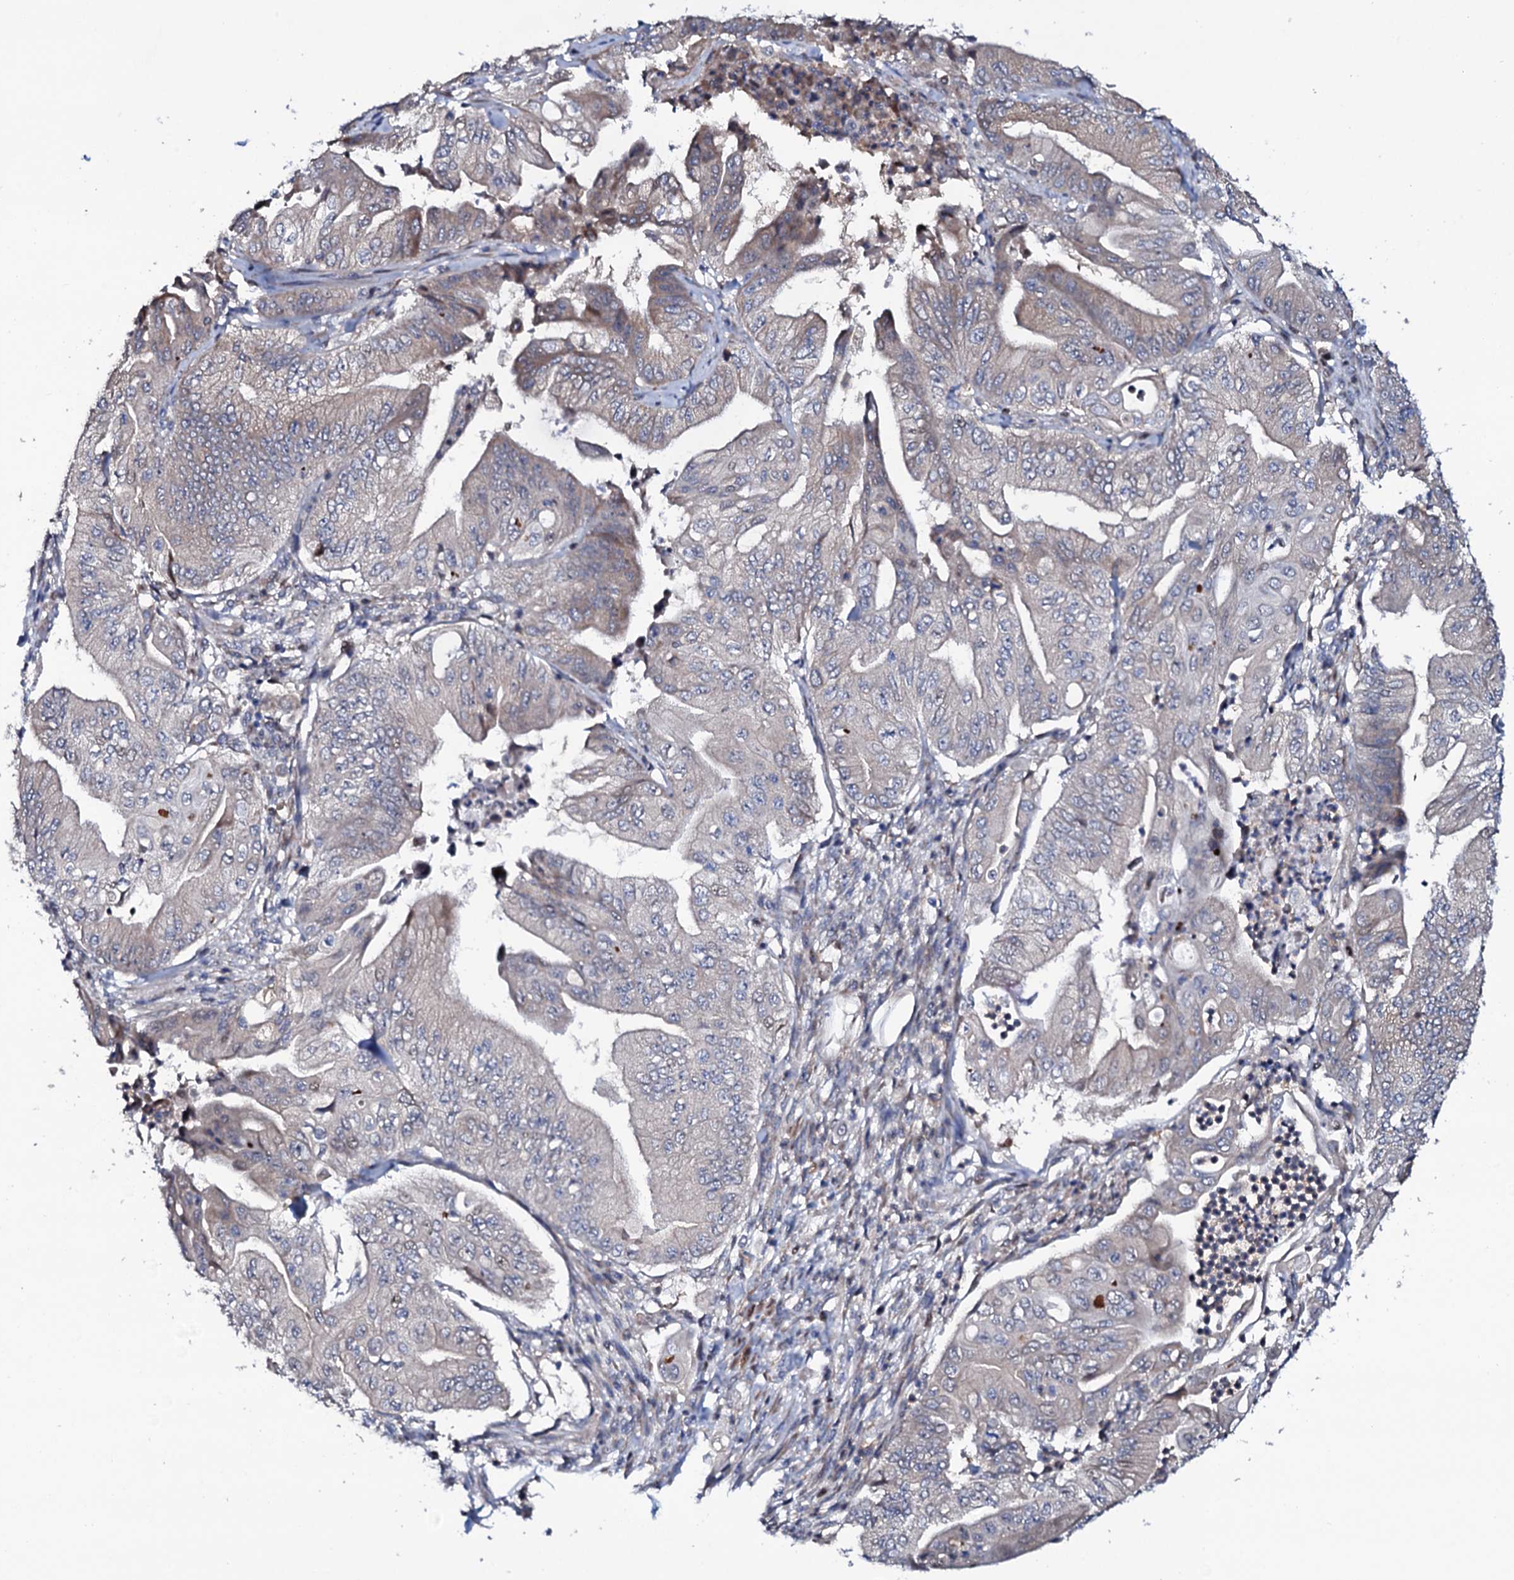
{"staining": {"intensity": "moderate", "quantity": "<25%", "location": "cytoplasmic/membranous"}, "tissue": "pancreatic cancer", "cell_type": "Tumor cells", "image_type": "cancer", "snomed": [{"axis": "morphology", "description": "Adenocarcinoma, NOS"}, {"axis": "topography", "description": "Pancreas"}], "caption": "Human pancreatic cancer stained for a protein (brown) demonstrates moderate cytoplasmic/membranous positive expression in about <25% of tumor cells.", "gene": "PPP1R3D", "patient": {"sex": "female", "age": 77}}